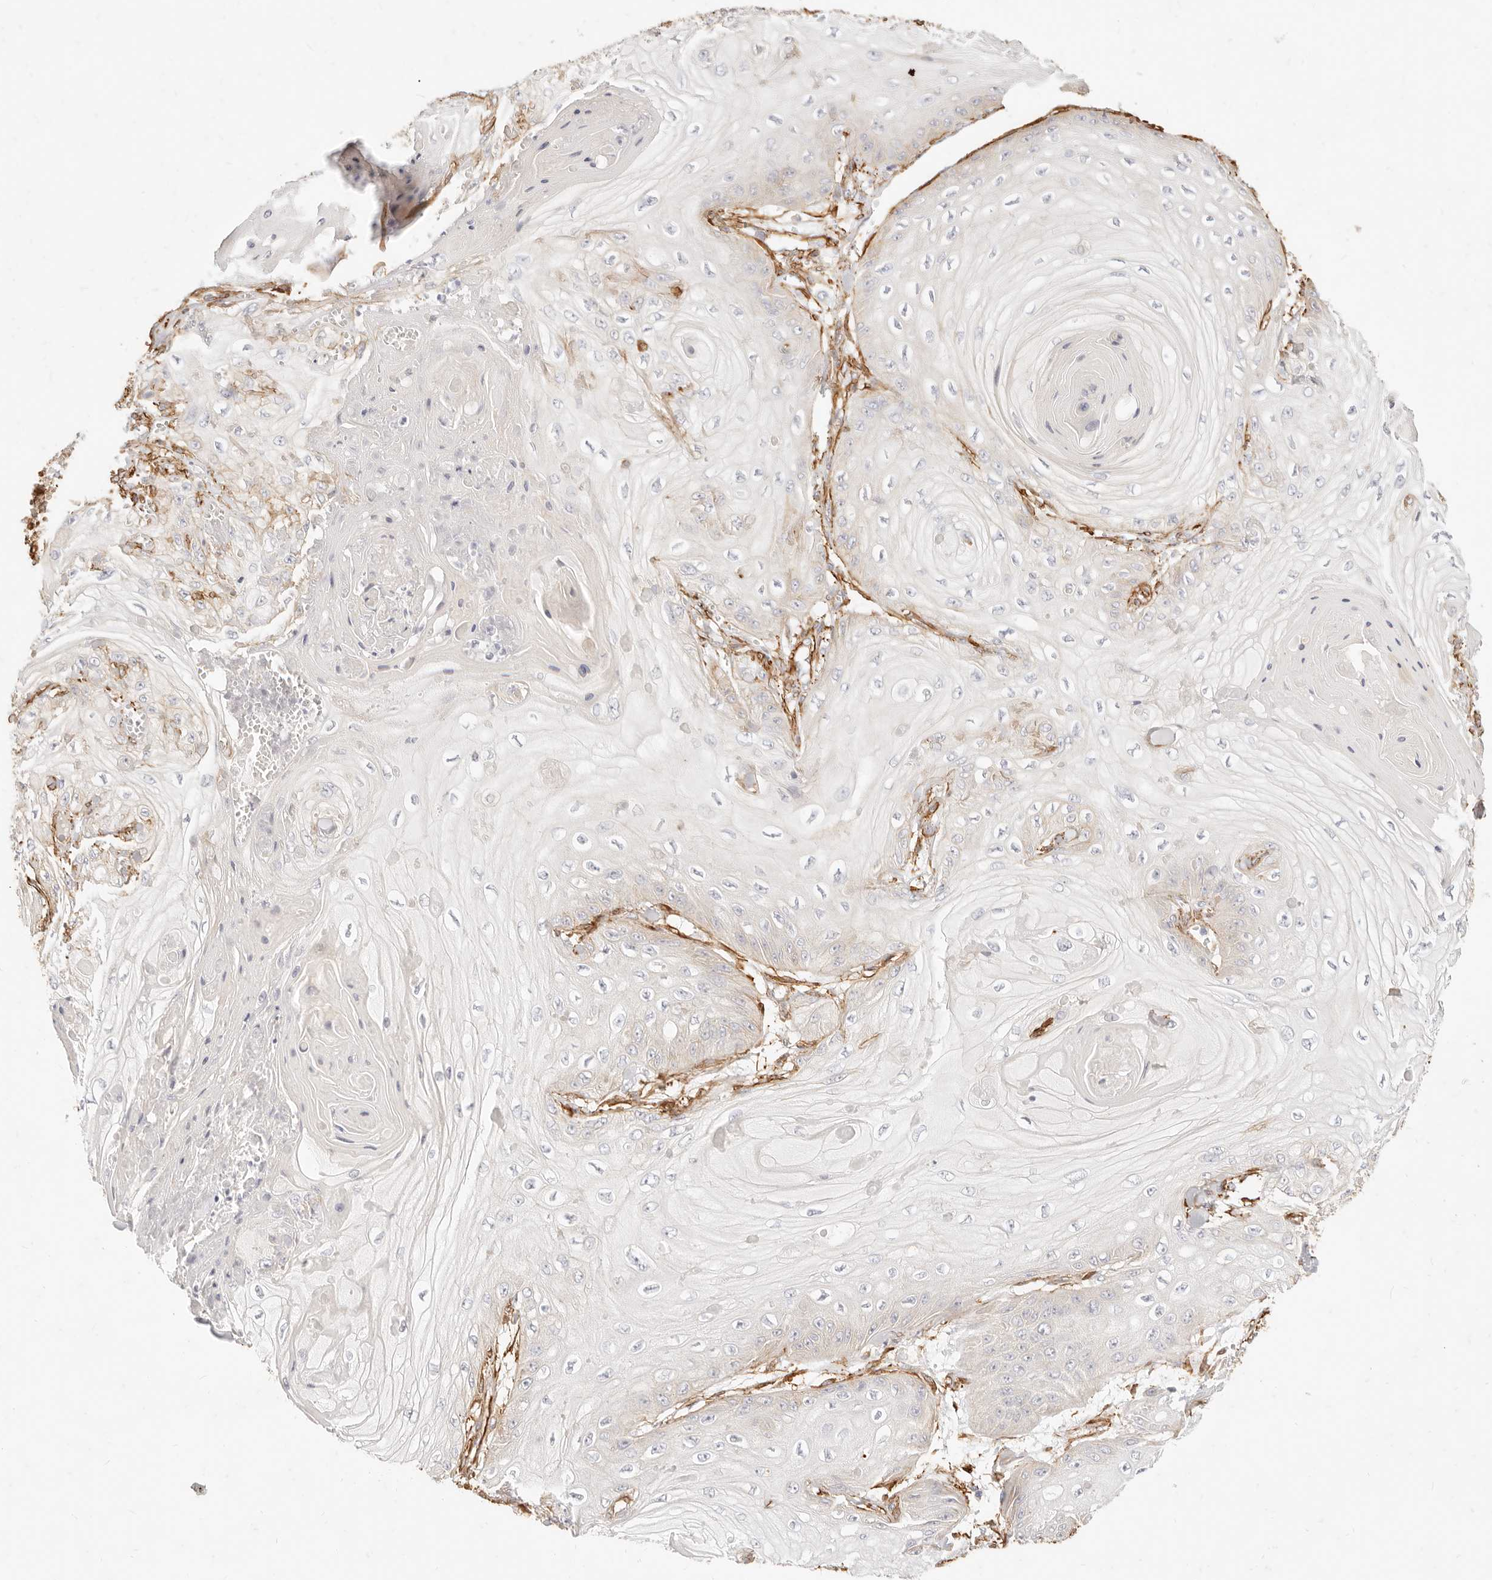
{"staining": {"intensity": "weak", "quantity": "<25%", "location": "cytoplasmic/membranous"}, "tissue": "skin cancer", "cell_type": "Tumor cells", "image_type": "cancer", "snomed": [{"axis": "morphology", "description": "Squamous cell carcinoma, NOS"}, {"axis": "topography", "description": "Skin"}], "caption": "Immunohistochemical staining of human squamous cell carcinoma (skin) exhibits no significant staining in tumor cells. (DAB (3,3'-diaminobenzidine) immunohistochemistry (IHC), high magnification).", "gene": "TMTC2", "patient": {"sex": "male", "age": 74}}